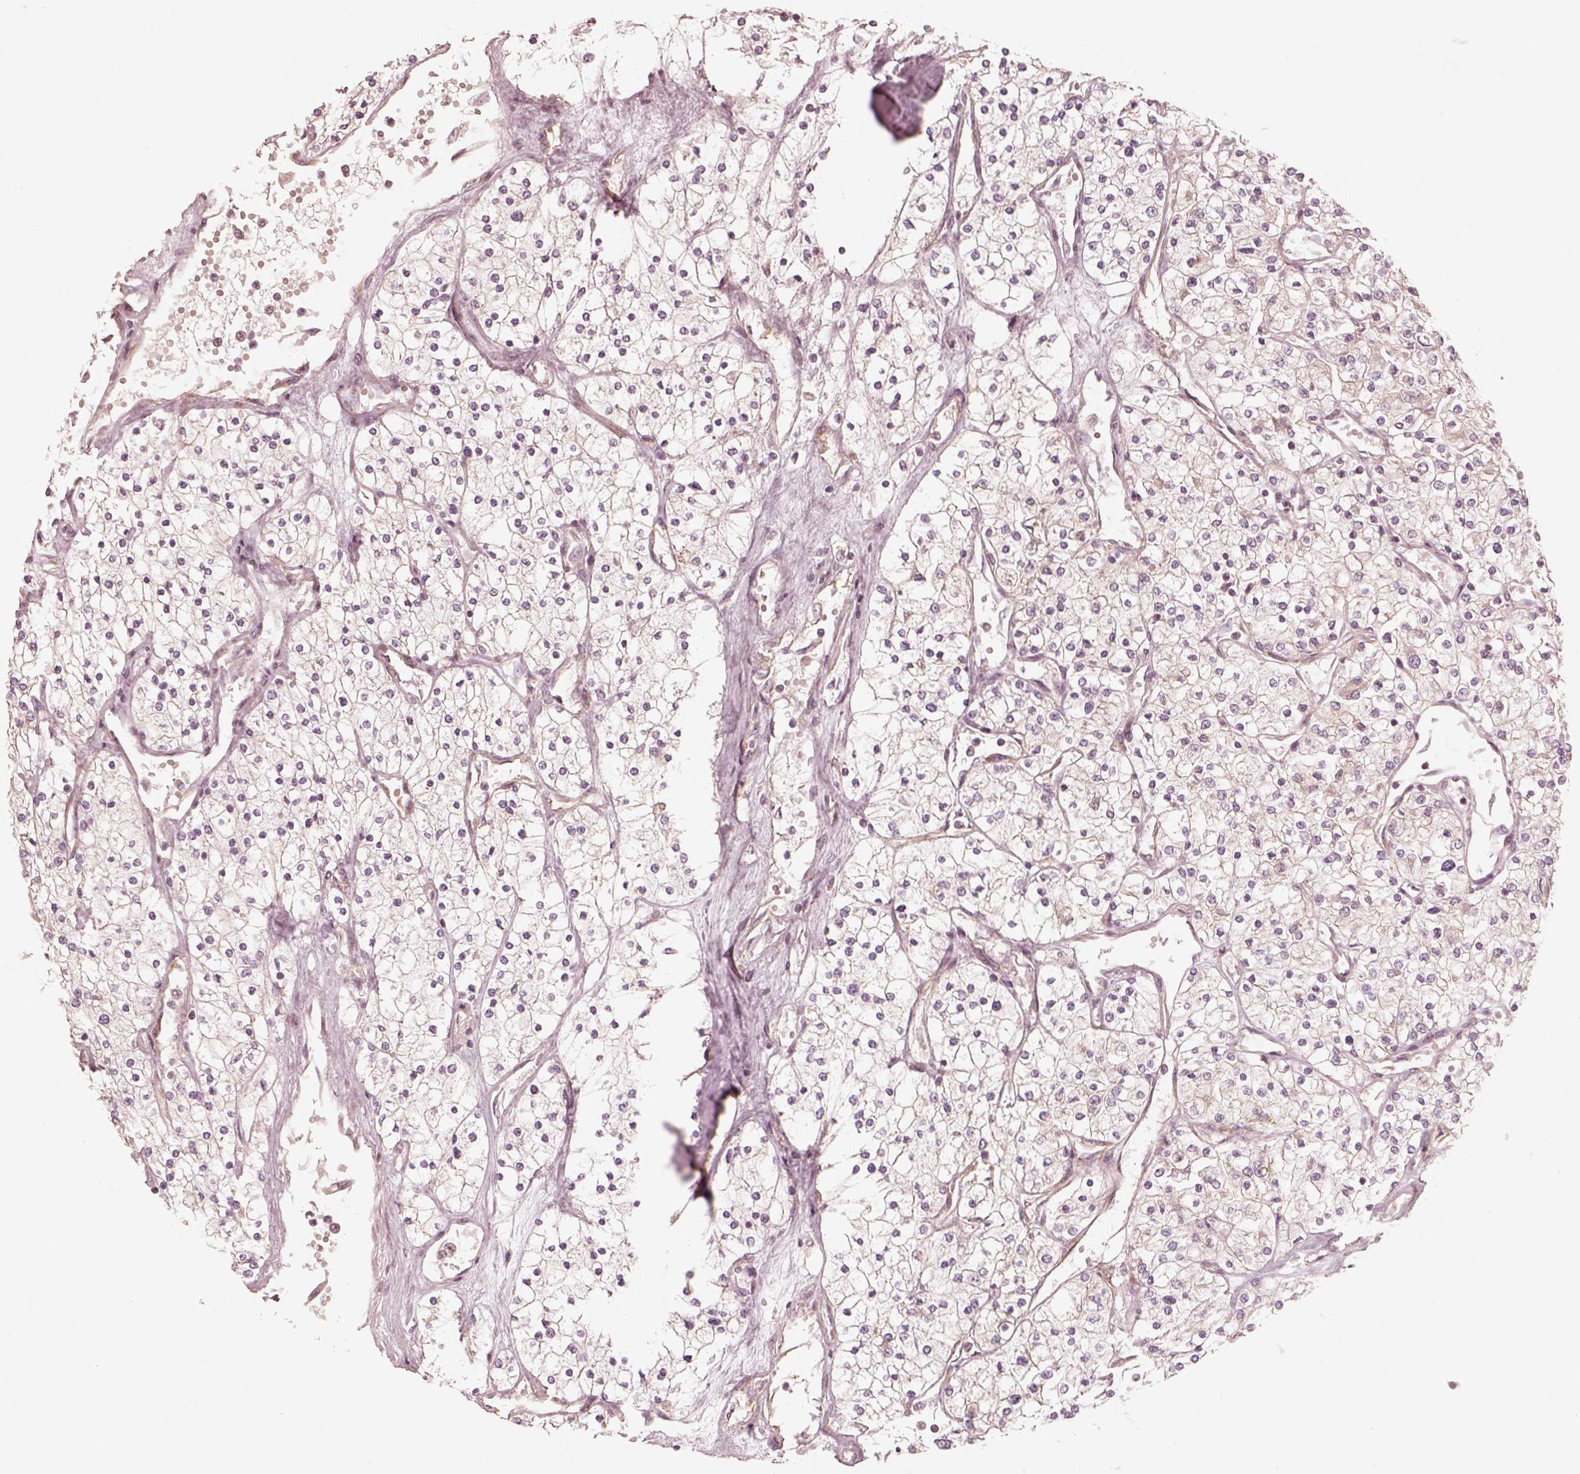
{"staining": {"intensity": "weak", "quantity": ">75%", "location": "cytoplasmic/membranous"}, "tissue": "renal cancer", "cell_type": "Tumor cells", "image_type": "cancer", "snomed": [{"axis": "morphology", "description": "Adenocarcinoma, NOS"}, {"axis": "topography", "description": "Kidney"}], "caption": "A brown stain labels weak cytoplasmic/membranous expression of a protein in human renal cancer (adenocarcinoma) tumor cells.", "gene": "CNOT2", "patient": {"sex": "male", "age": 80}}